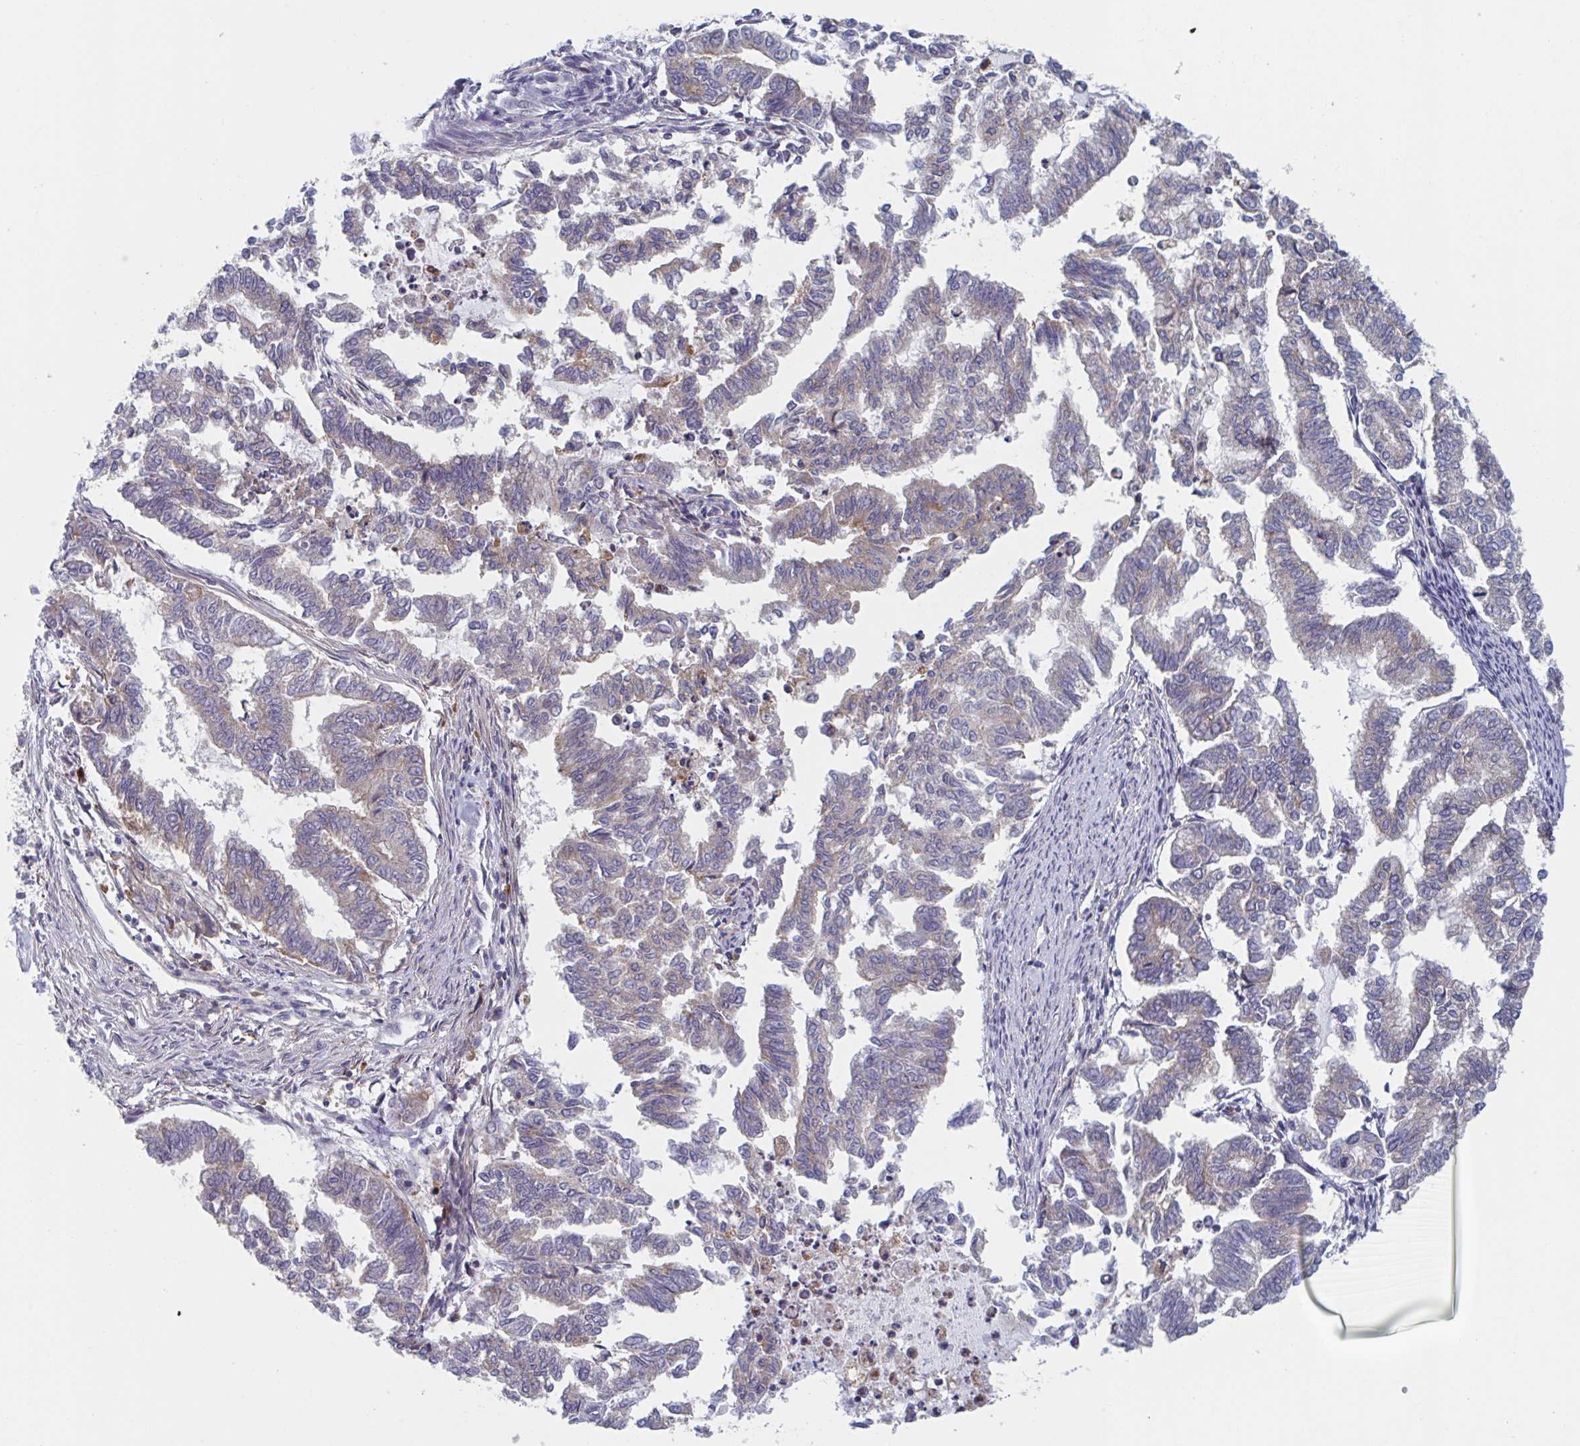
{"staining": {"intensity": "weak", "quantity": "<25%", "location": "cytoplasmic/membranous"}, "tissue": "endometrial cancer", "cell_type": "Tumor cells", "image_type": "cancer", "snomed": [{"axis": "morphology", "description": "Adenocarcinoma, NOS"}, {"axis": "topography", "description": "Endometrium"}], "caption": "Immunohistochemistry (IHC) micrograph of human endometrial cancer stained for a protein (brown), which exhibits no staining in tumor cells.", "gene": "NIPSNAP1", "patient": {"sex": "female", "age": 79}}